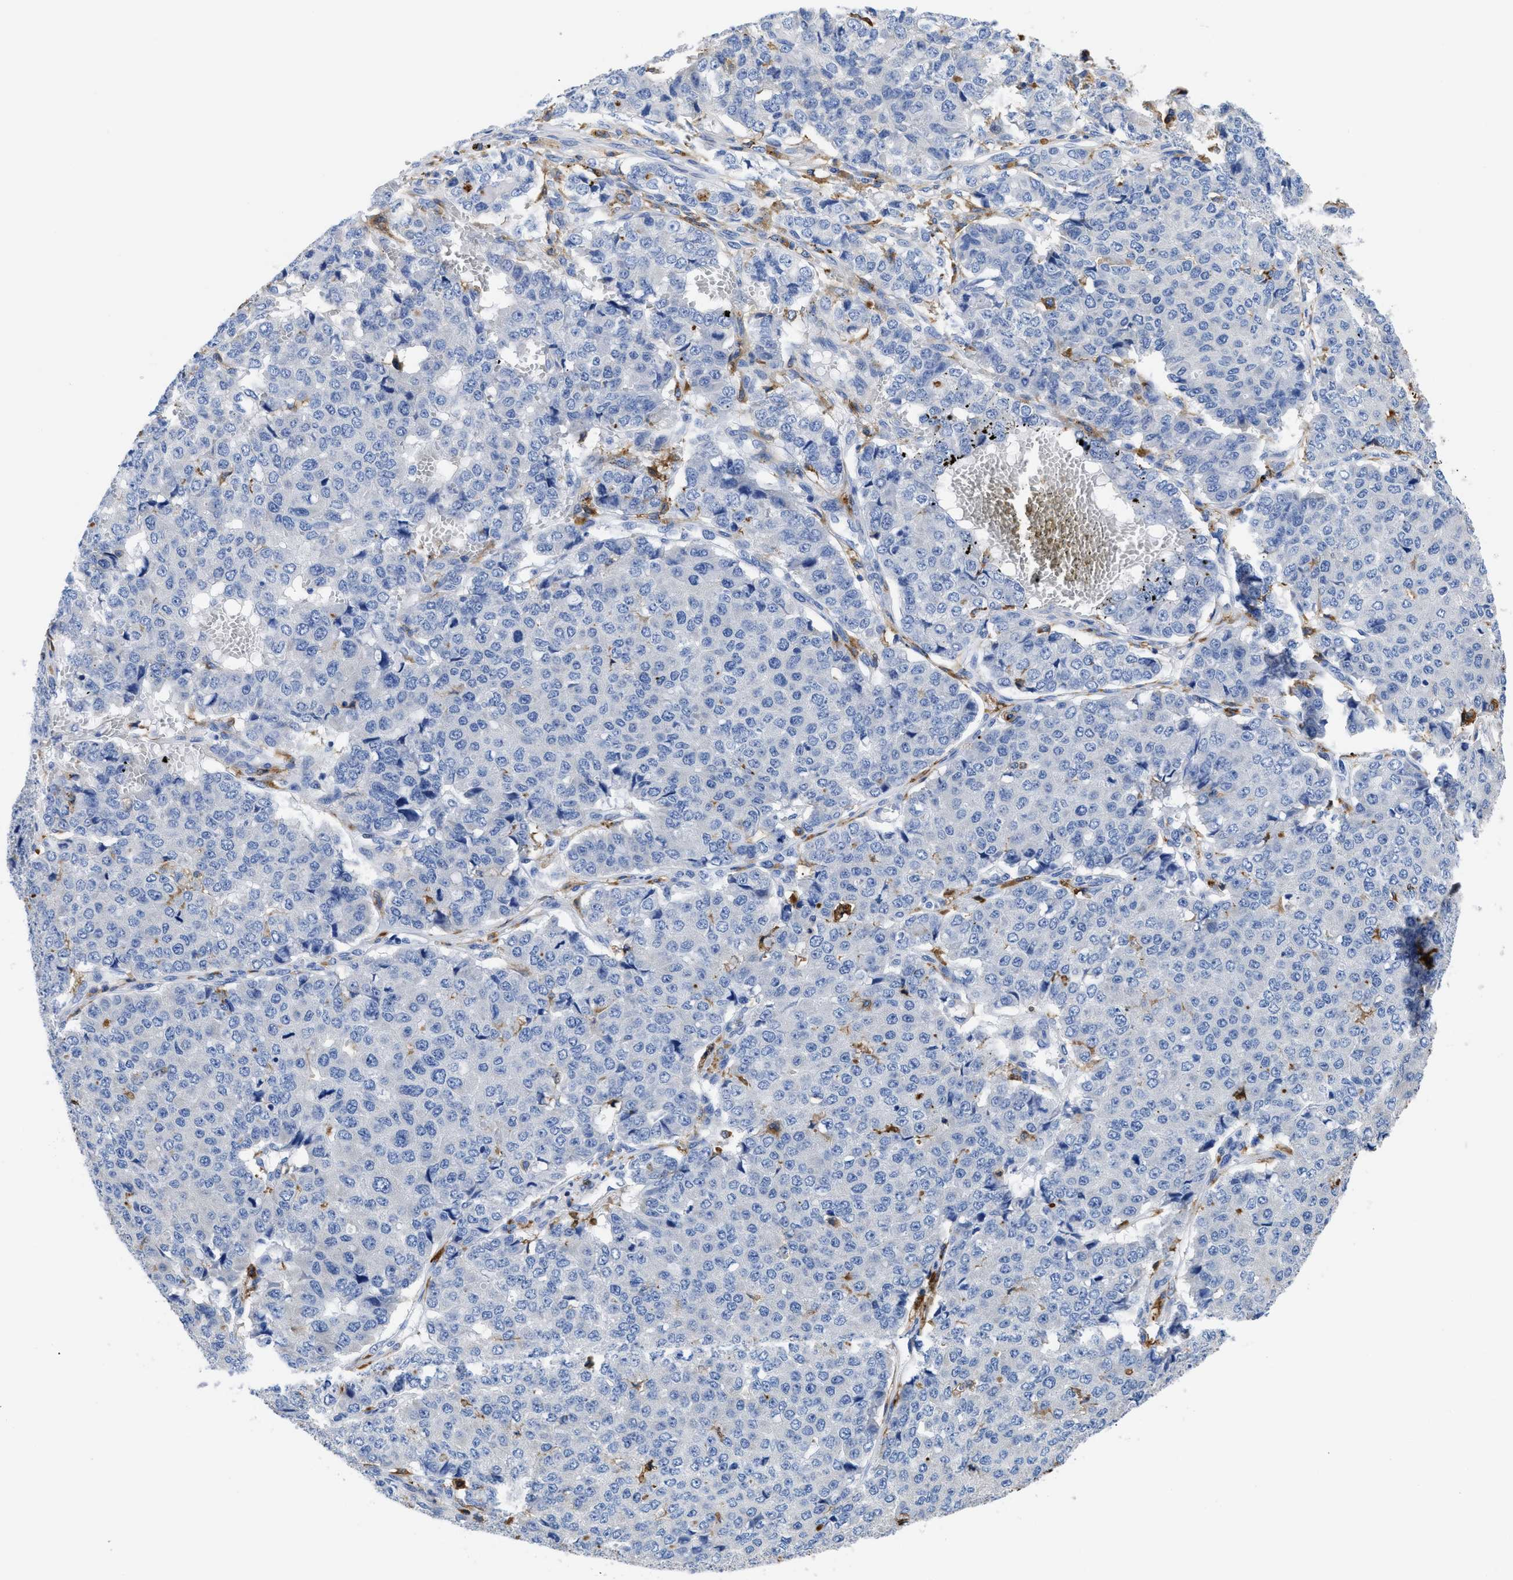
{"staining": {"intensity": "negative", "quantity": "none", "location": "none"}, "tissue": "pancreatic cancer", "cell_type": "Tumor cells", "image_type": "cancer", "snomed": [{"axis": "morphology", "description": "Adenocarcinoma, NOS"}, {"axis": "topography", "description": "Pancreas"}], "caption": "Tumor cells show no significant staining in pancreatic adenocarcinoma. (DAB (3,3'-diaminobenzidine) immunohistochemistry with hematoxylin counter stain).", "gene": "HLA-DPA1", "patient": {"sex": "male", "age": 50}}